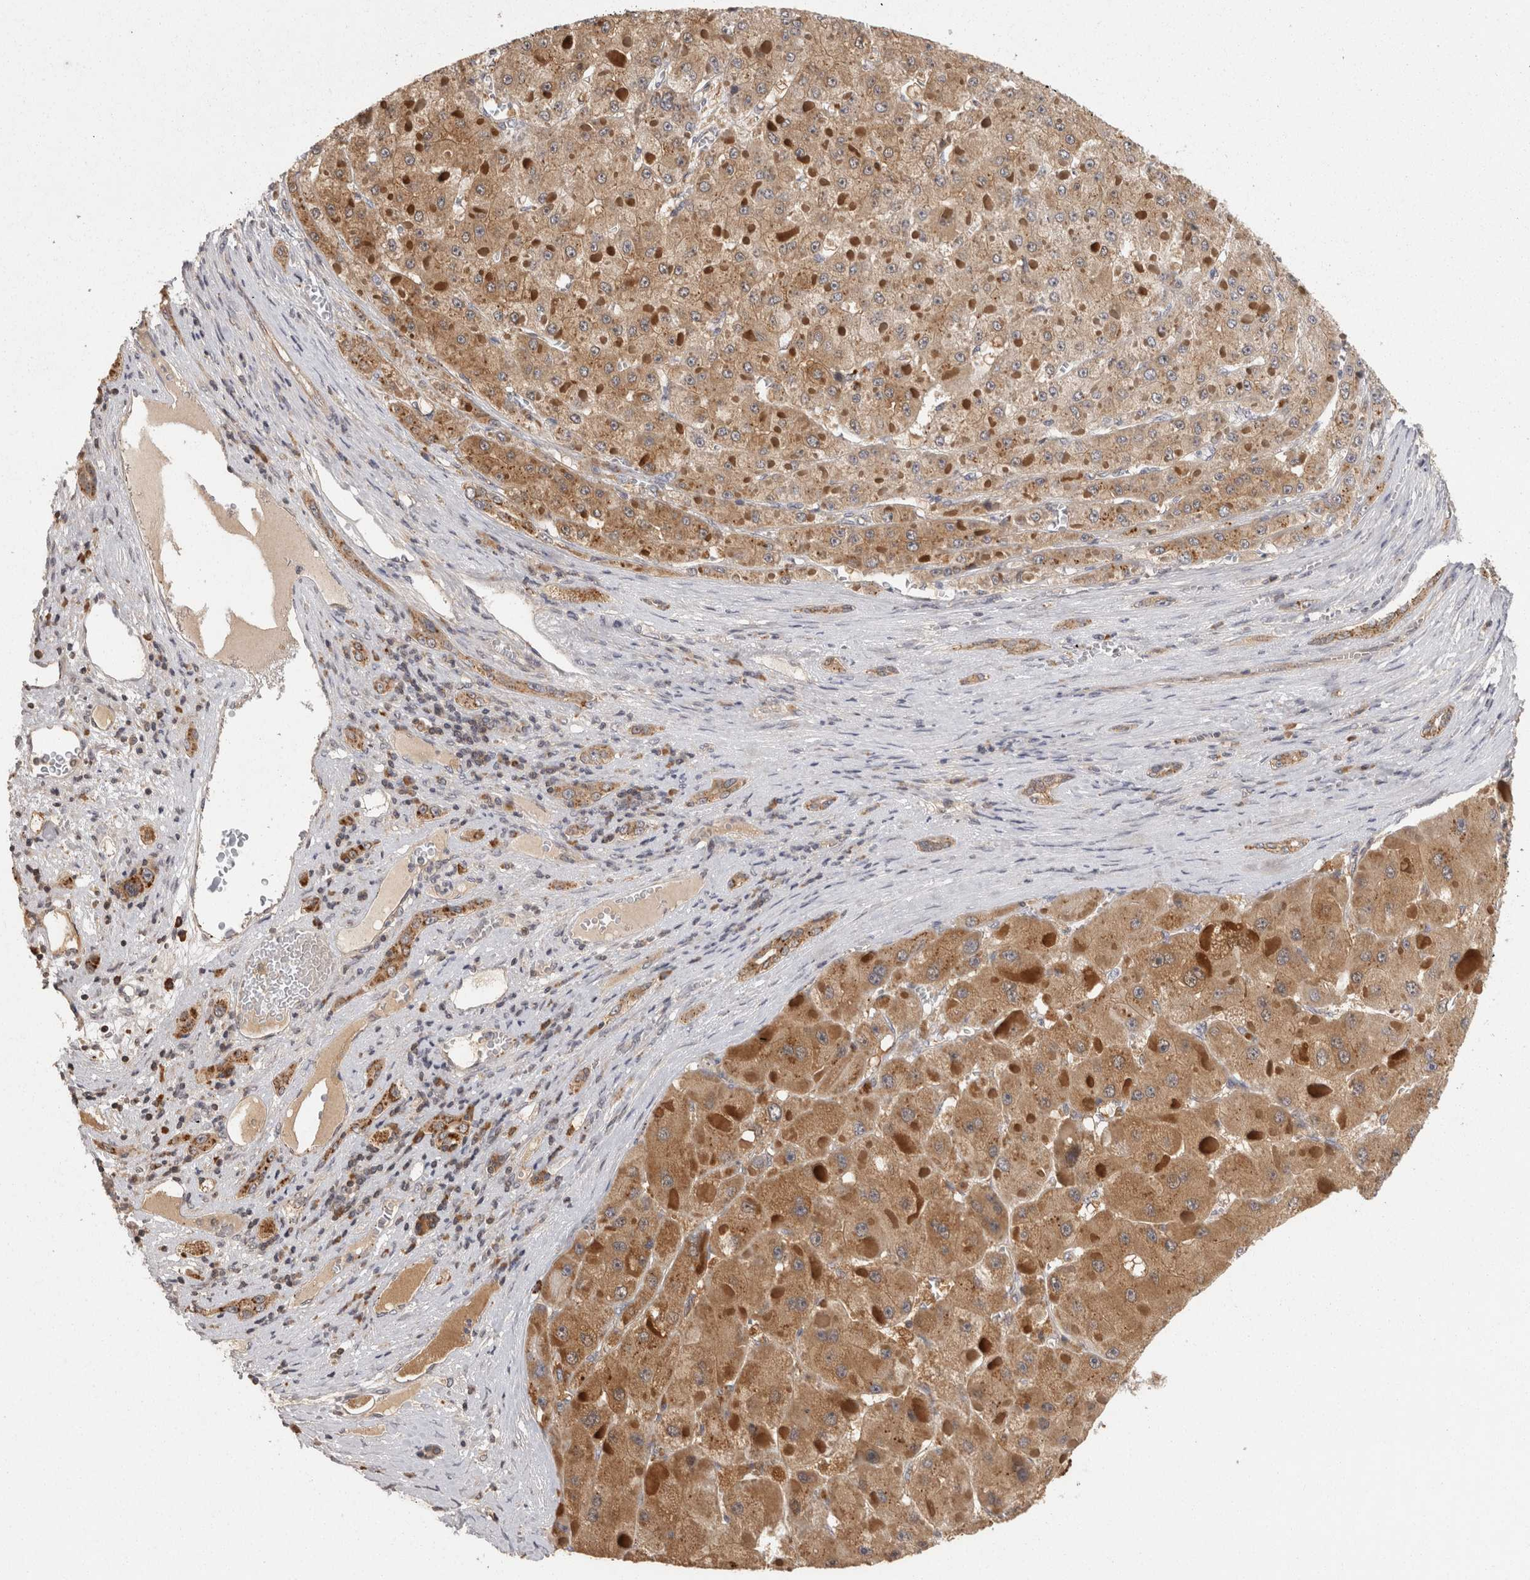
{"staining": {"intensity": "moderate", "quantity": ">75%", "location": "cytoplasmic/membranous"}, "tissue": "liver cancer", "cell_type": "Tumor cells", "image_type": "cancer", "snomed": [{"axis": "morphology", "description": "Carcinoma, Hepatocellular, NOS"}, {"axis": "topography", "description": "Liver"}], "caption": "Brown immunohistochemical staining in hepatocellular carcinoma (liver) reveals moderate cytoplasmic/membranous expression in approximately >75% of tumor cells. The protein of interest is shown in brown color, while the nuclei are stained blue.", "gene": "ACAT2", "patient": {"sex": "female", "age": 73}}